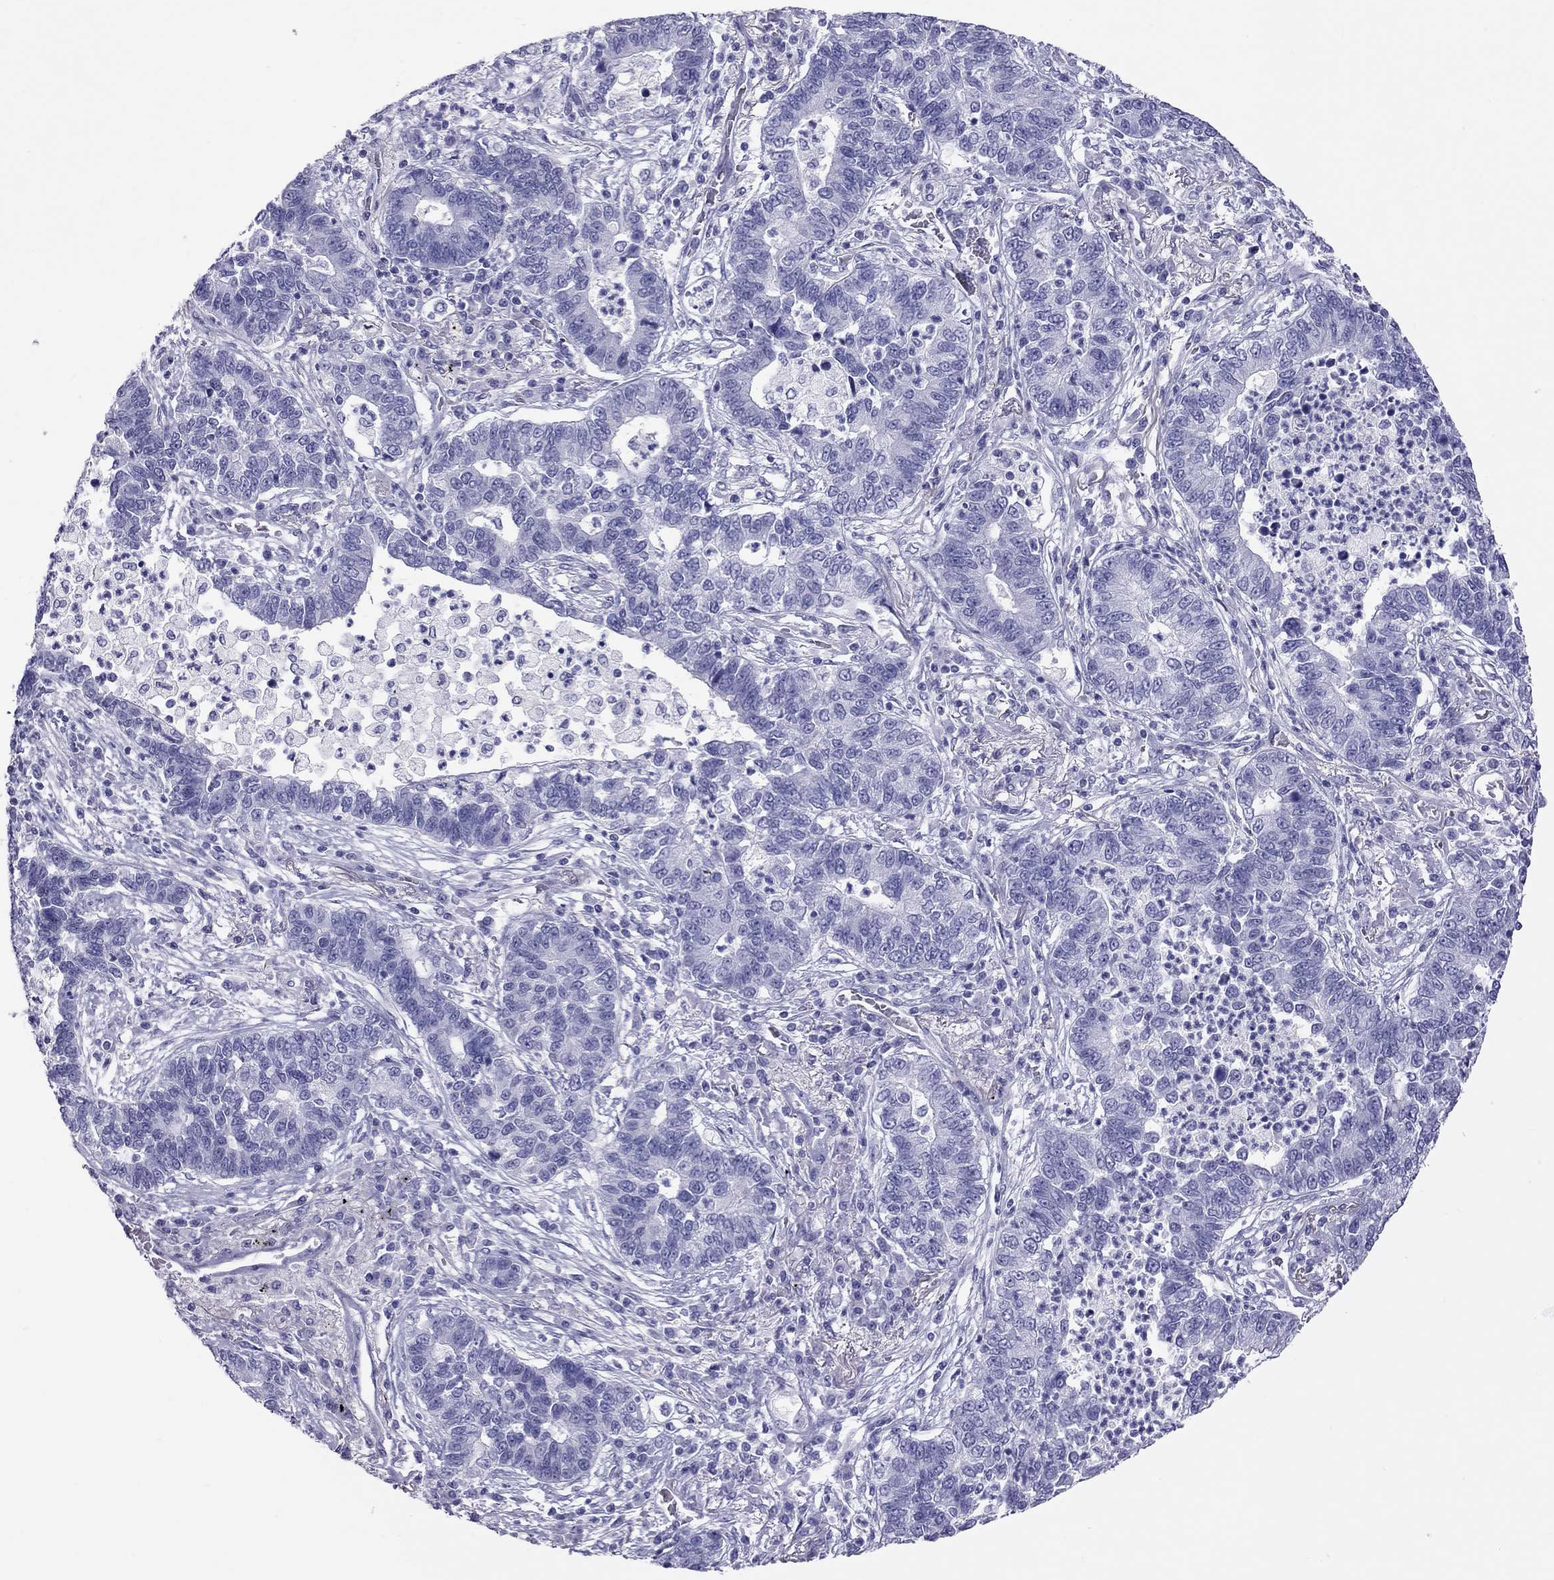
{"staining": {"intensity": "negative", "quantity": "none", "location": "none"}, "tissue": "lung cancer", "cell_type": "Tumor cells", "image_type": "cancer", "snomed": [{"axis": "morphology", "description": "Adenocarcinoma, NOS"}, {"axis": "topography", "description": "Lung"}], "caption": "IHC of human lung cancer (adenocarcinoma) exhibits no expression in tumor cells.", "gene": "PSMB11", "patient": {"sex": "female", "age": 57}}